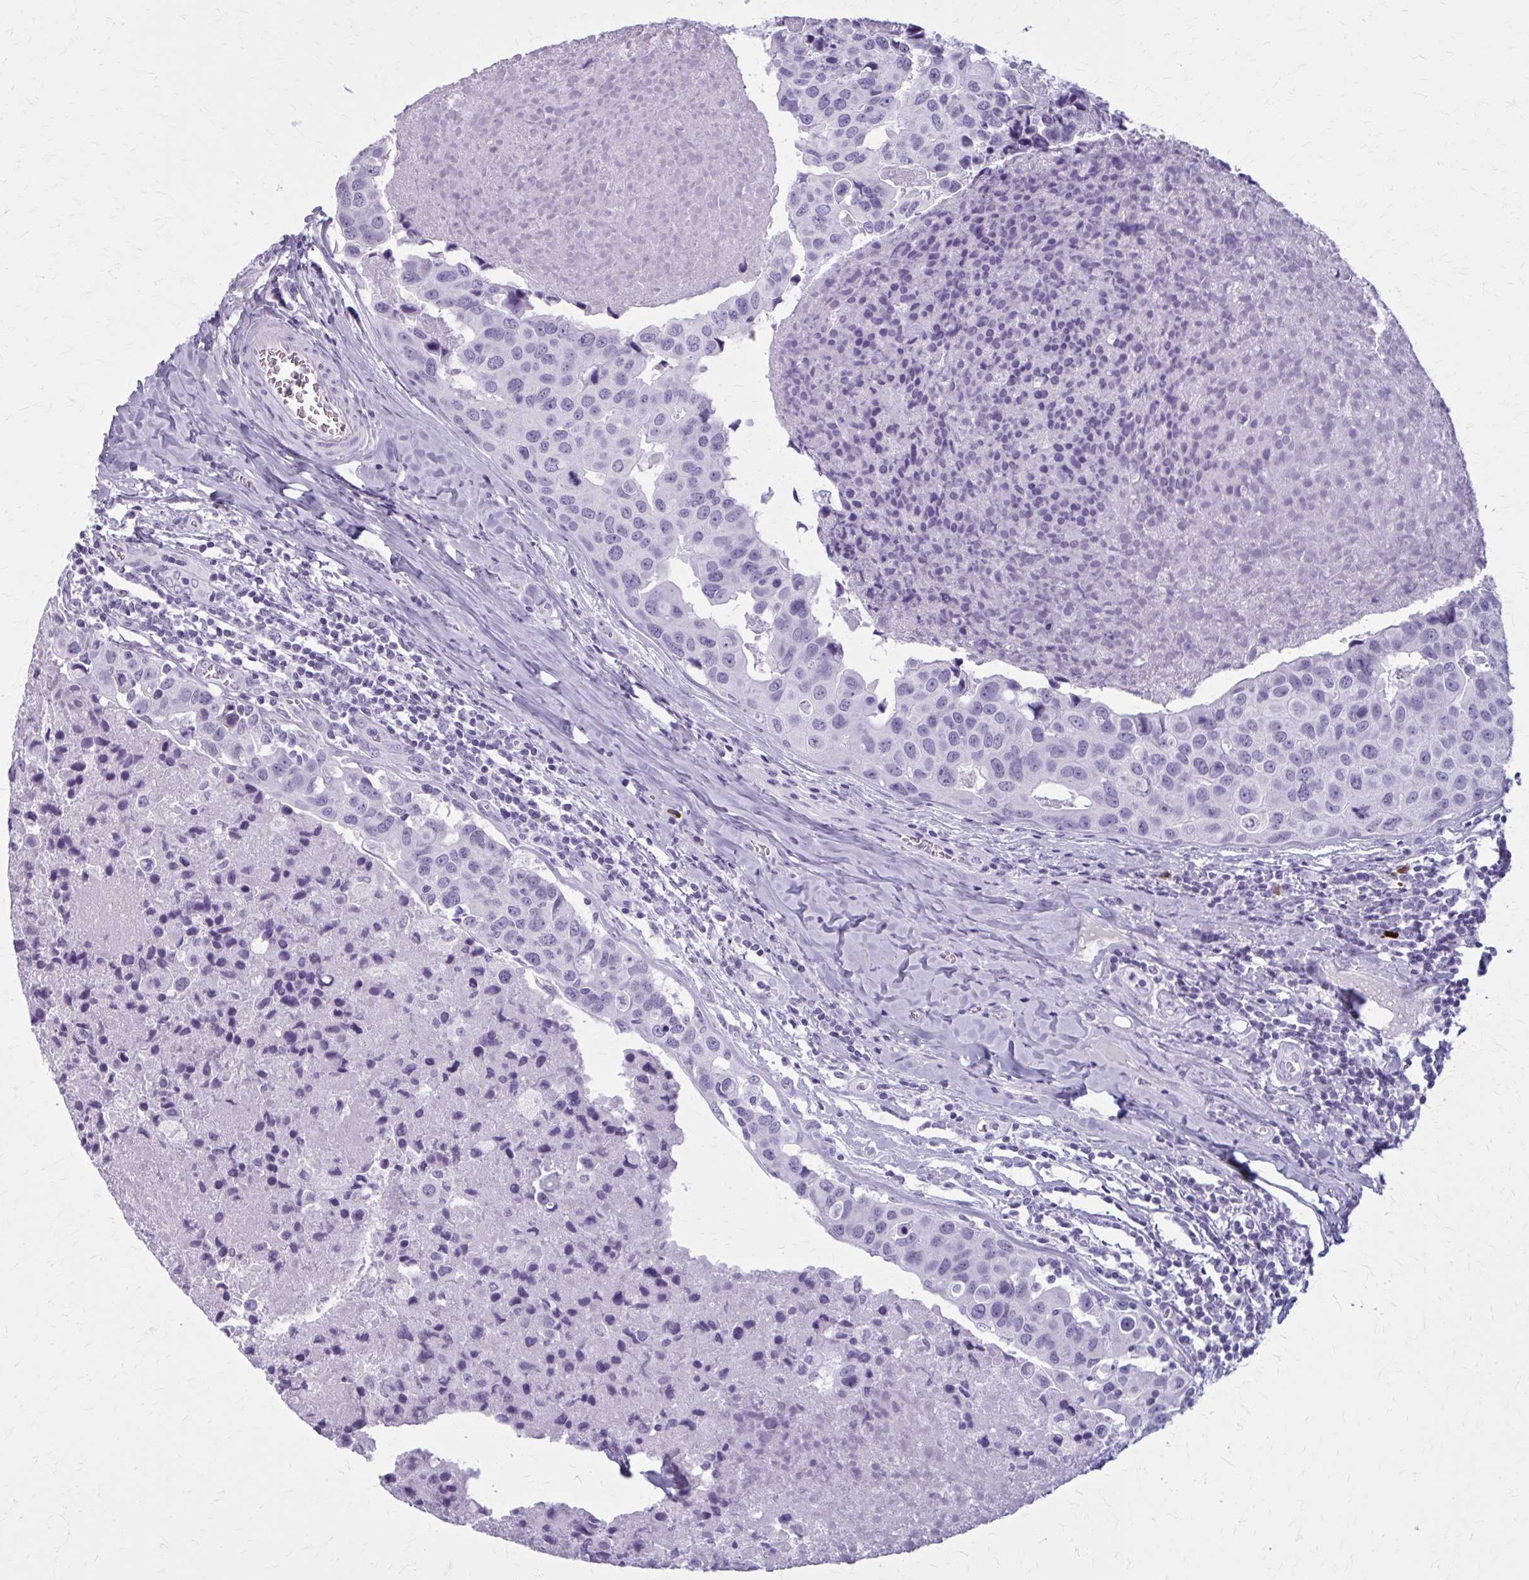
{"staining": {"intensity": "negative", "quantity": "none", "location": "none"}, "tissue": "breast cancer", "cell_type": "Tumor cells", "image_type": "cancer", "snomed": [{"axis": "morphology", "description": "Duct carcinoma"}, {"axis": "topography", "description": "Breast"}], "caption": "A high-resolution photomicrograph shows IHC staining of invasive ductal carcinoma (breast), which displays no significant expression in tumor cells.", "gene": "ZDHHC7", "patient": {"sex": "female", "age": 24}}